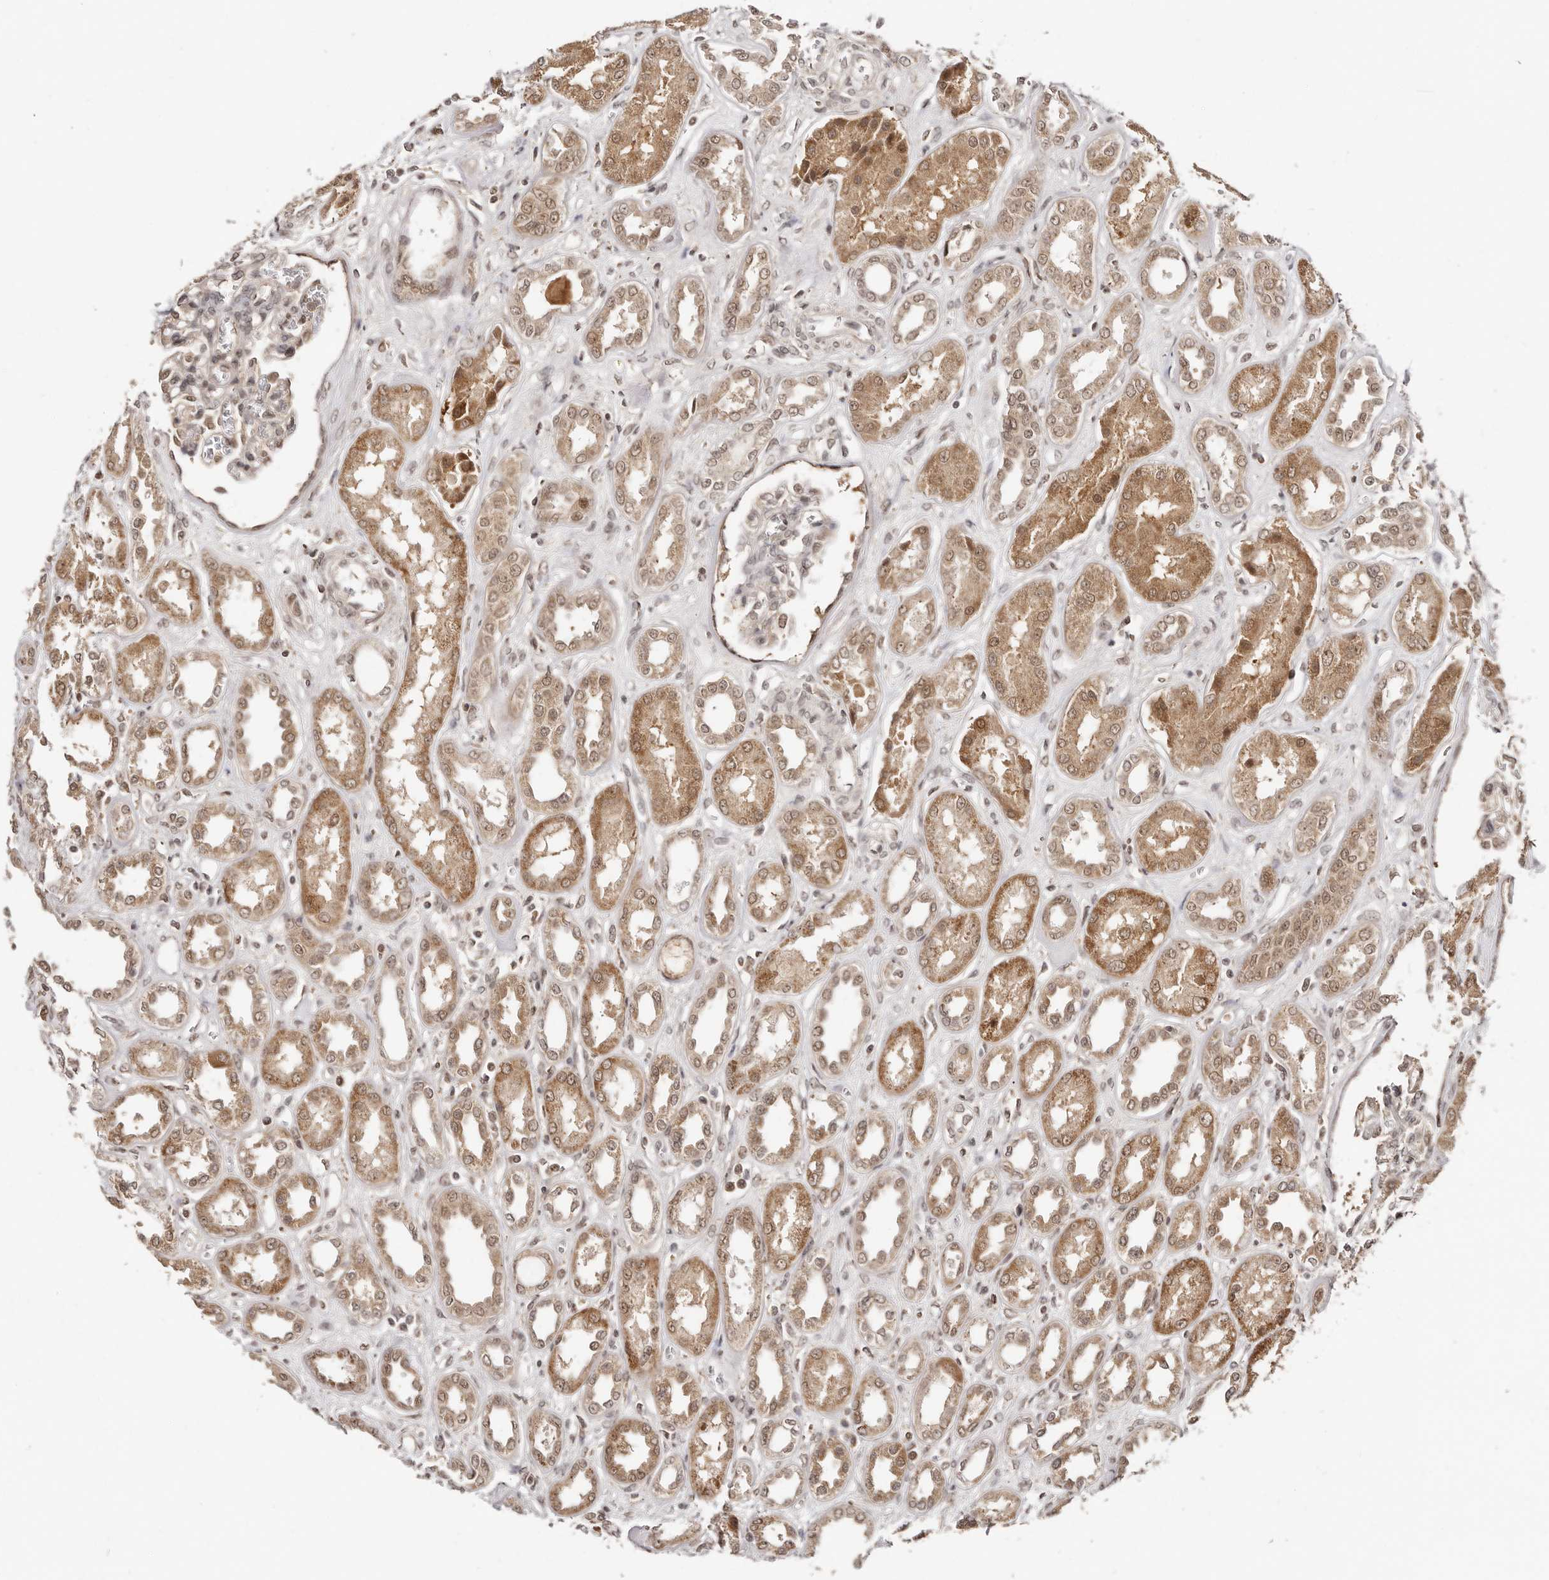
{"staining": {"intensity": "moderate", "quantity": "25%-75%", "location": "nuclear"}, "tissue": "kidney", "cell_type": "Cells in glomeruli", "image_type": "normal", "snomed": [{"axis": "morphology", "description": "Normal tissue, NOS"}, {"axis": "topography", "description": "Kidney"}], "caption": "Kidney stained with immunohistochemistry shows moderate nuclear expression in approximately 25%-75% of cells in glomeruli.", "gene": "MED8", "patient": {"sex": "male", "age": 59}}